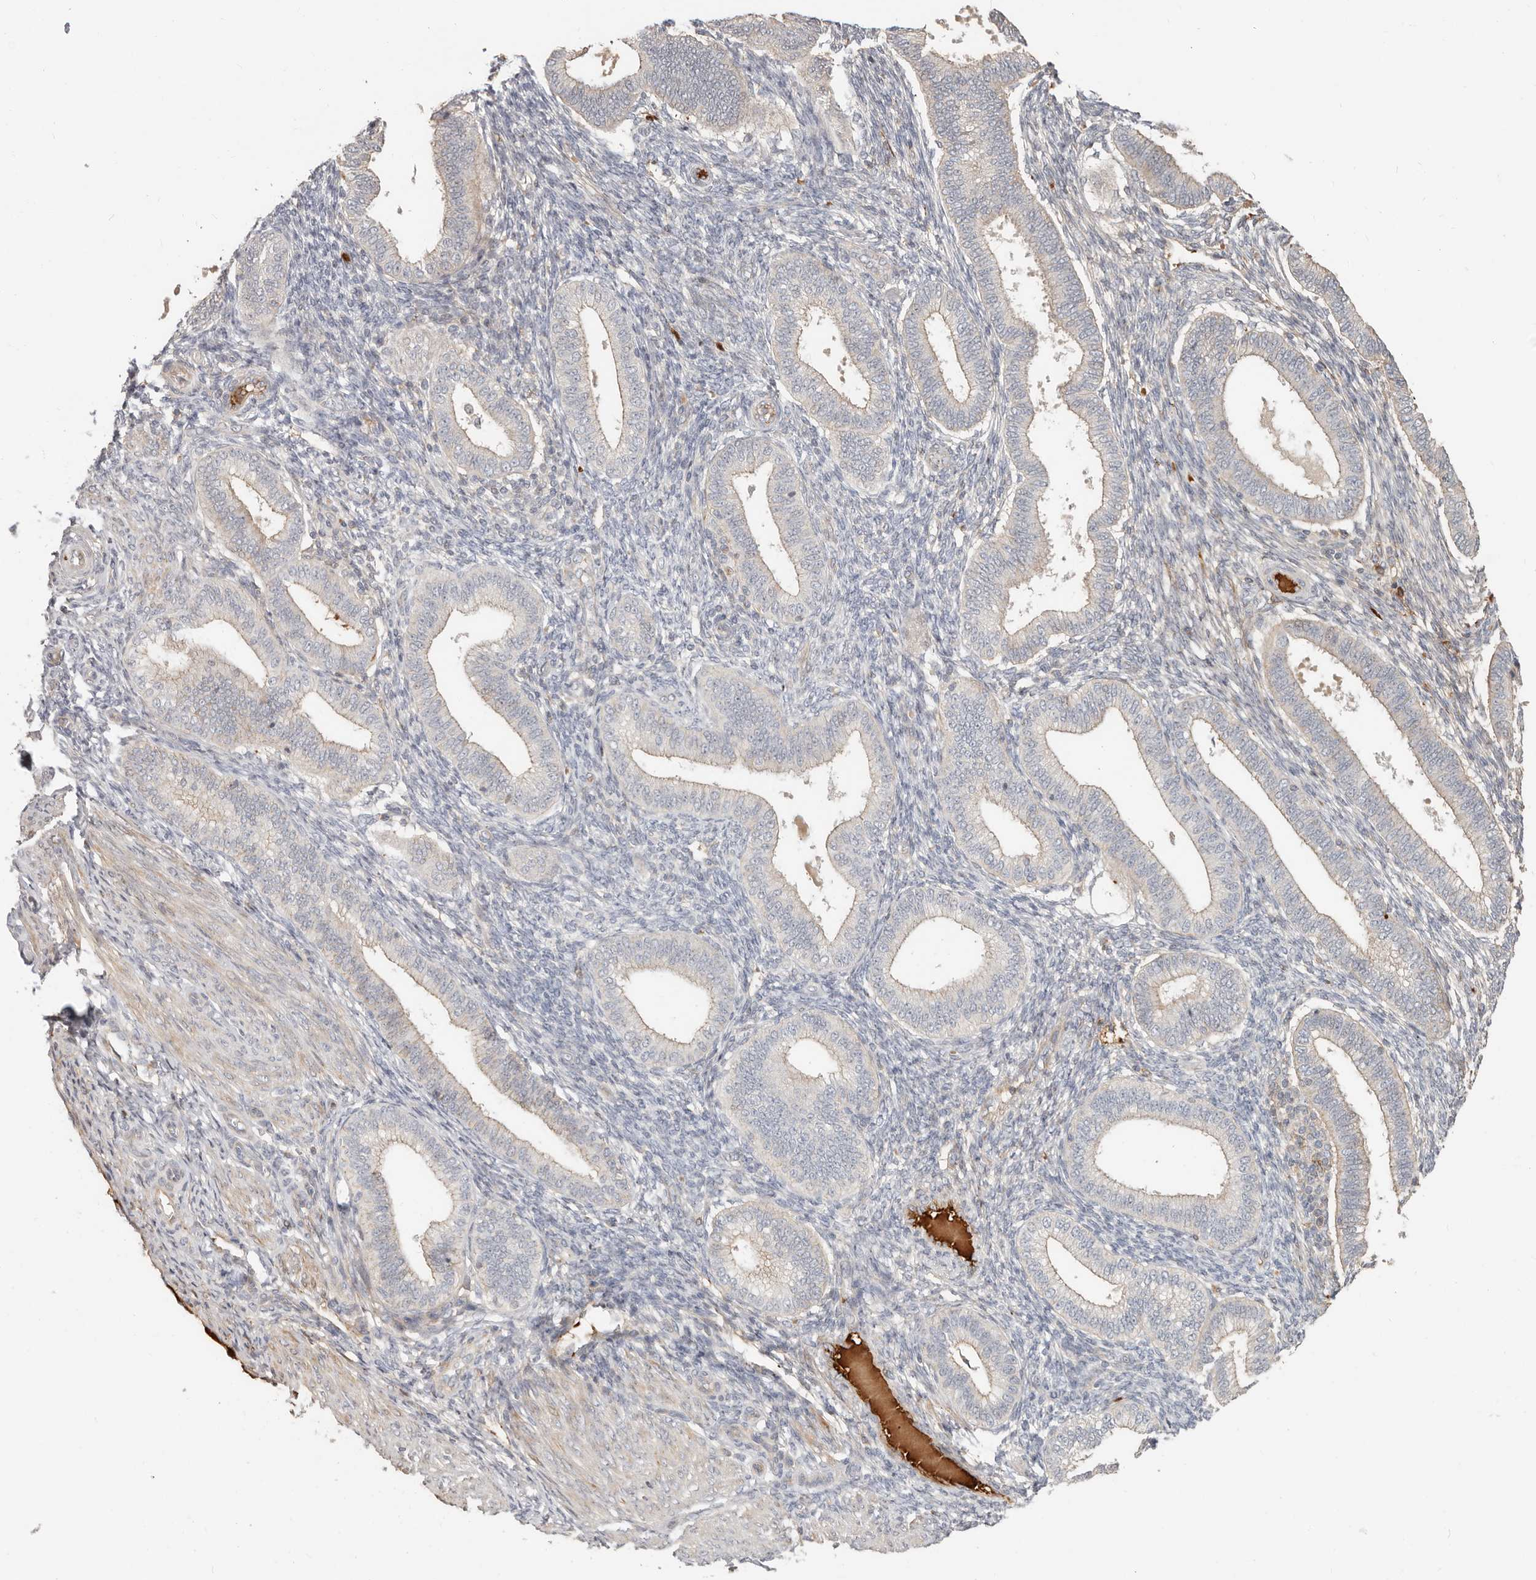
{"staining": {"intensity": "moderate", "quantity": "<25%", "location": "cytoplasmic/membranous"}, "tissue": "endometrium", "cell_type": "Cells in endometrial stroma", "image_type": "normal", "snomed": [{"axis": "morphology", "description": "Normal tissue, NOS"}, {"axis": "topography", "description": "Endometrium"}], "caption": "Cells in endometrial stroma demonstrate low levels of moderate cytoplasmic/membranous staining in about <25% of cells in benign human endometrium.", "gene": "MTFR2", "patient": {"sex": "female", "age": 39}}